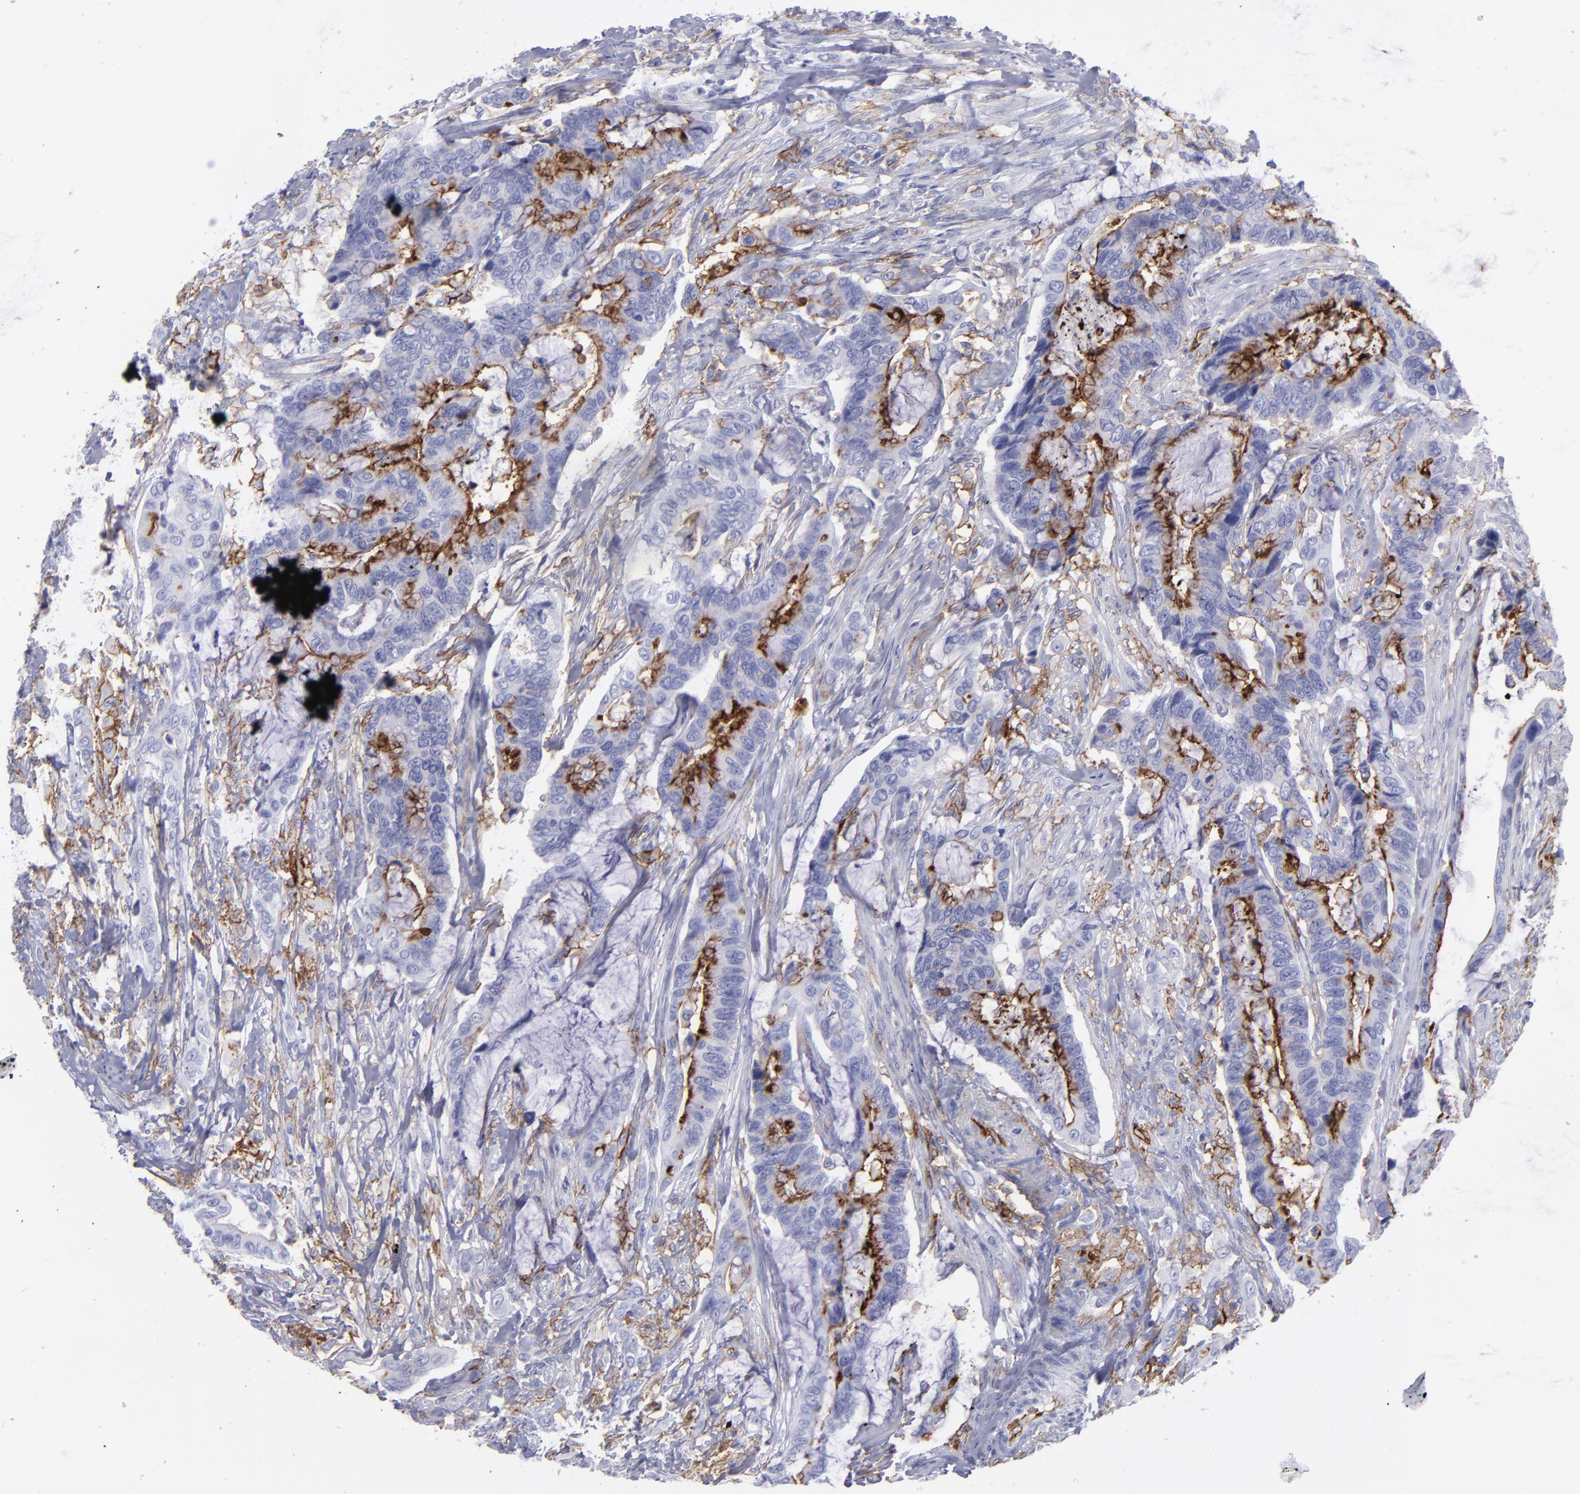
{"staining": {"intensity": "moderate", "quantity": "25%-75%", "location": "cytoplasmic/membranous"}, "tissue": "colorectal cancer", "cell_type": "Tumor cells", "image_type": "cancer", "snomed": [{"axis": "morphology", "description": "Adenocarcinoma, NOS"}, {"axis": "topography", "description": "Rectum"}], "caption": "Immunohistochemical staining of colorectal cancer (adenocarcinoma) reveals moderate cytoplasmic/membranous protein expression in about 25%-75% of tumor cells.", "gene": "ACE", "patient": {"sex": "female", "age": 59}}